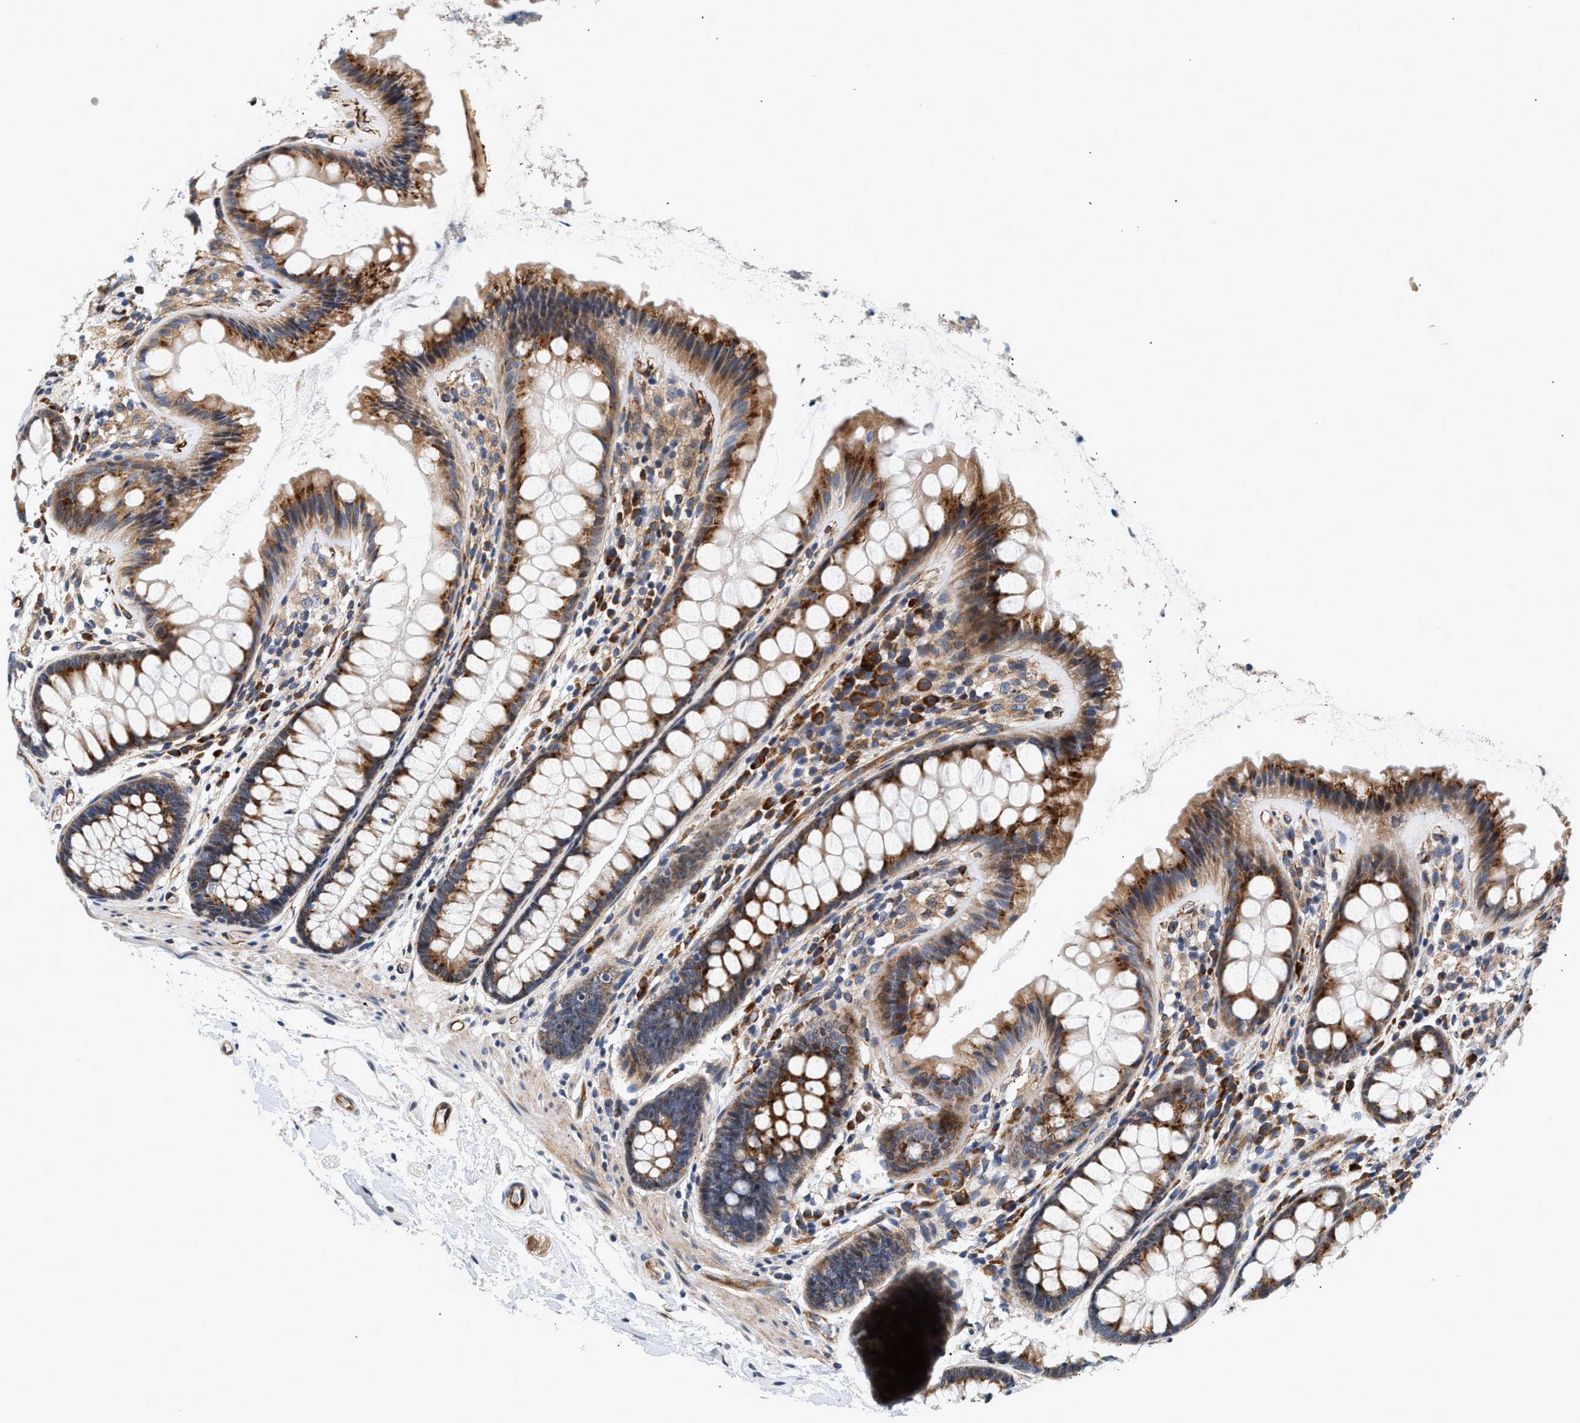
{"staining": {"intensity": "weak", "quantity": ">75%", "location": "cytoplasmic/membranous"}, "tissue": "colon", "cell_type": "Endothelial cells", "image_type": "normal", "snomed": [{"axis": "morphology", "description": "Normal tissue, NOS"}, {"axis": "topography", "description": "Colon"}], "caption": "High-power microscopy captured an immunohistochemistry photomicrograph of unremarkable colon, revealing weak cytoplasmic/membranous positivity in approximately >75% of endothelial cells. (brown staining indicates protein expression, while blue staining denotes nuclei).", "gene": "IFT74", "patient": {"sex": "female", "age": 56}}